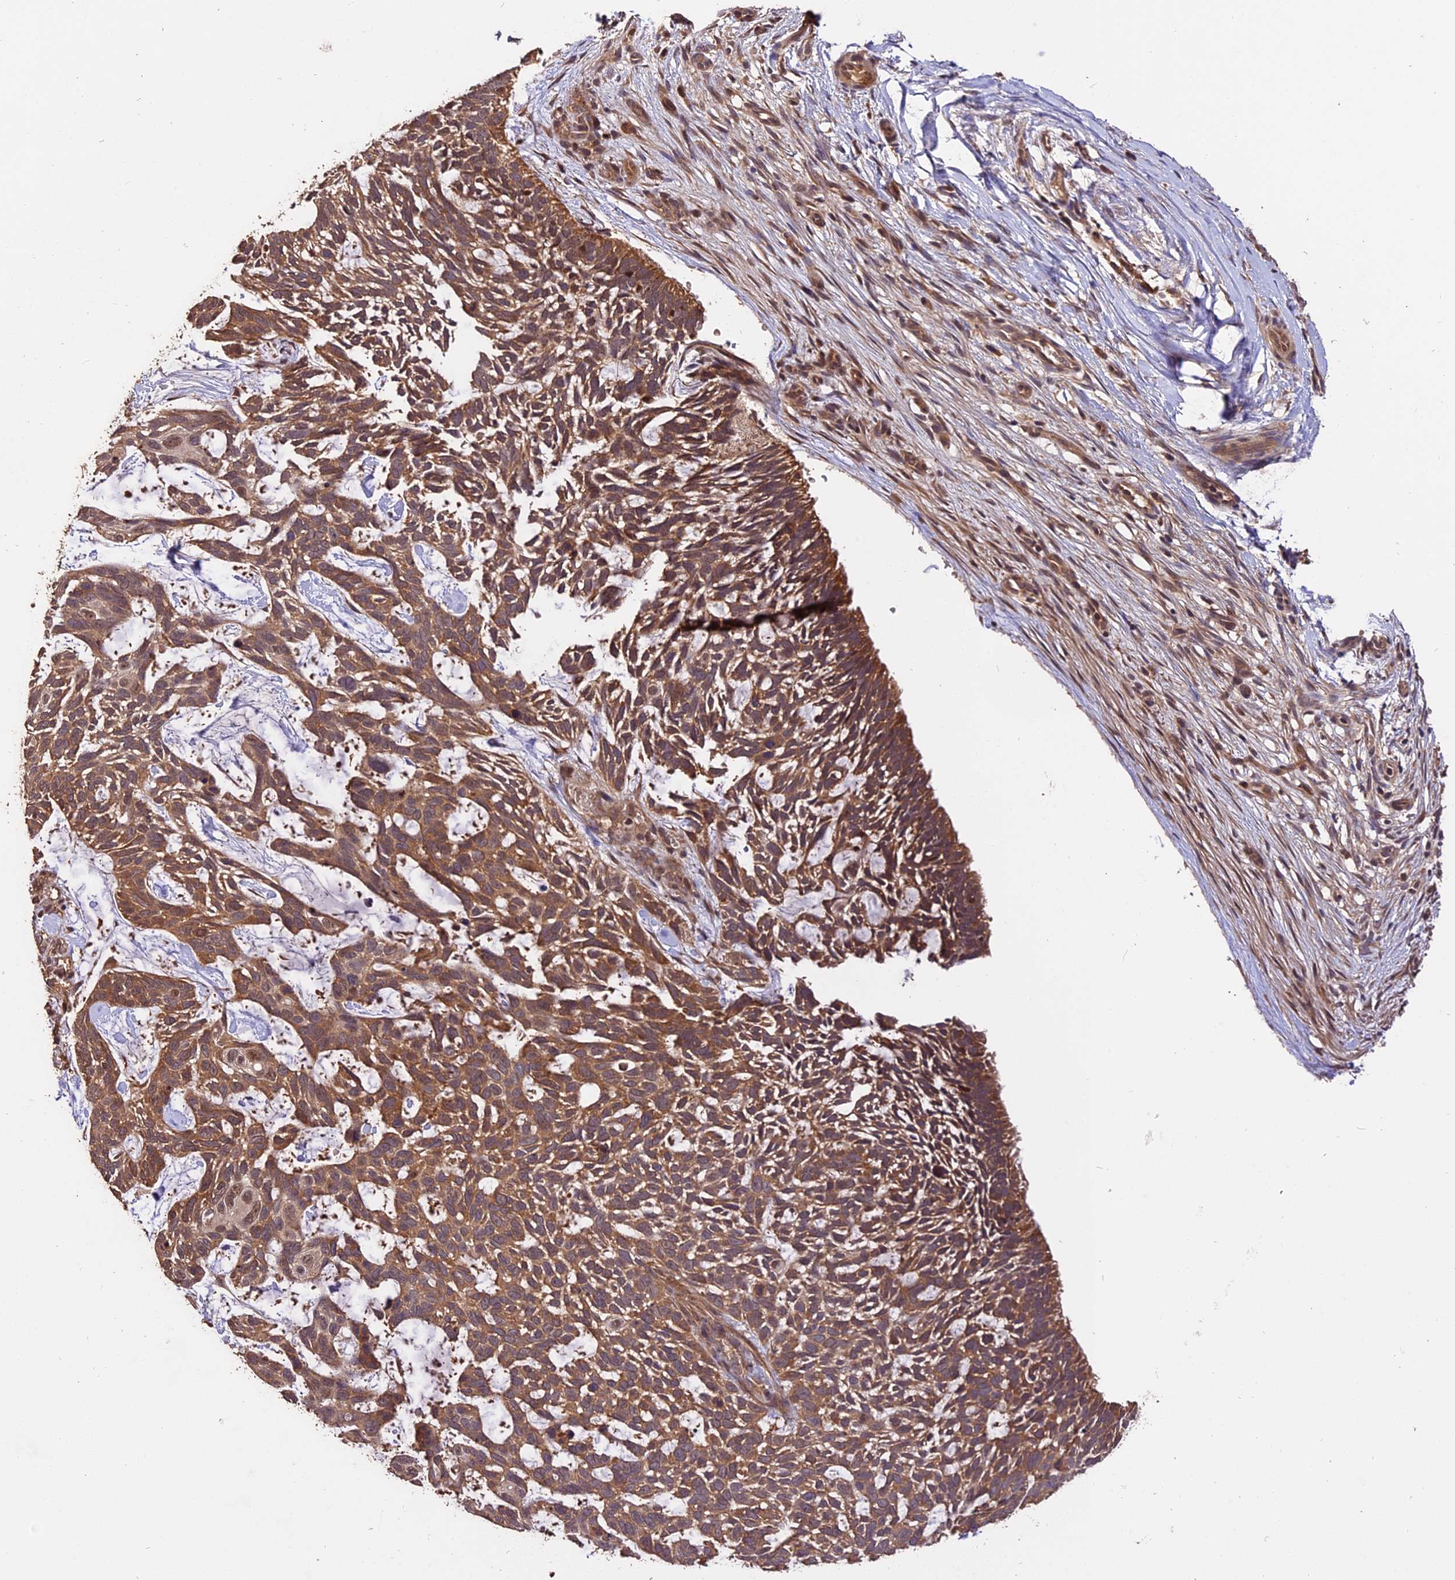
{"staining": {"intensity": "moderate", "quantity": ">75%", "location": "cytoplasmic/membranous"}, "tissue": "skin cancer", "cell_type": "Tumor cells", "image_type": "cancer", "snomed": [{"axis": "morphology", "description": "Basal cell carcinoma"}, {"axis": "topography", "description": "Skin"}], "caption": "An immunohistochemistry (IHC) image of tumor tissue is shown. Protein staining in brown labels moderate cytoplasmic/membranous positivity in skin cancer within tumor cells.", "gene": "TRMT1", "patient": {"sex": "male", "age": 88}}